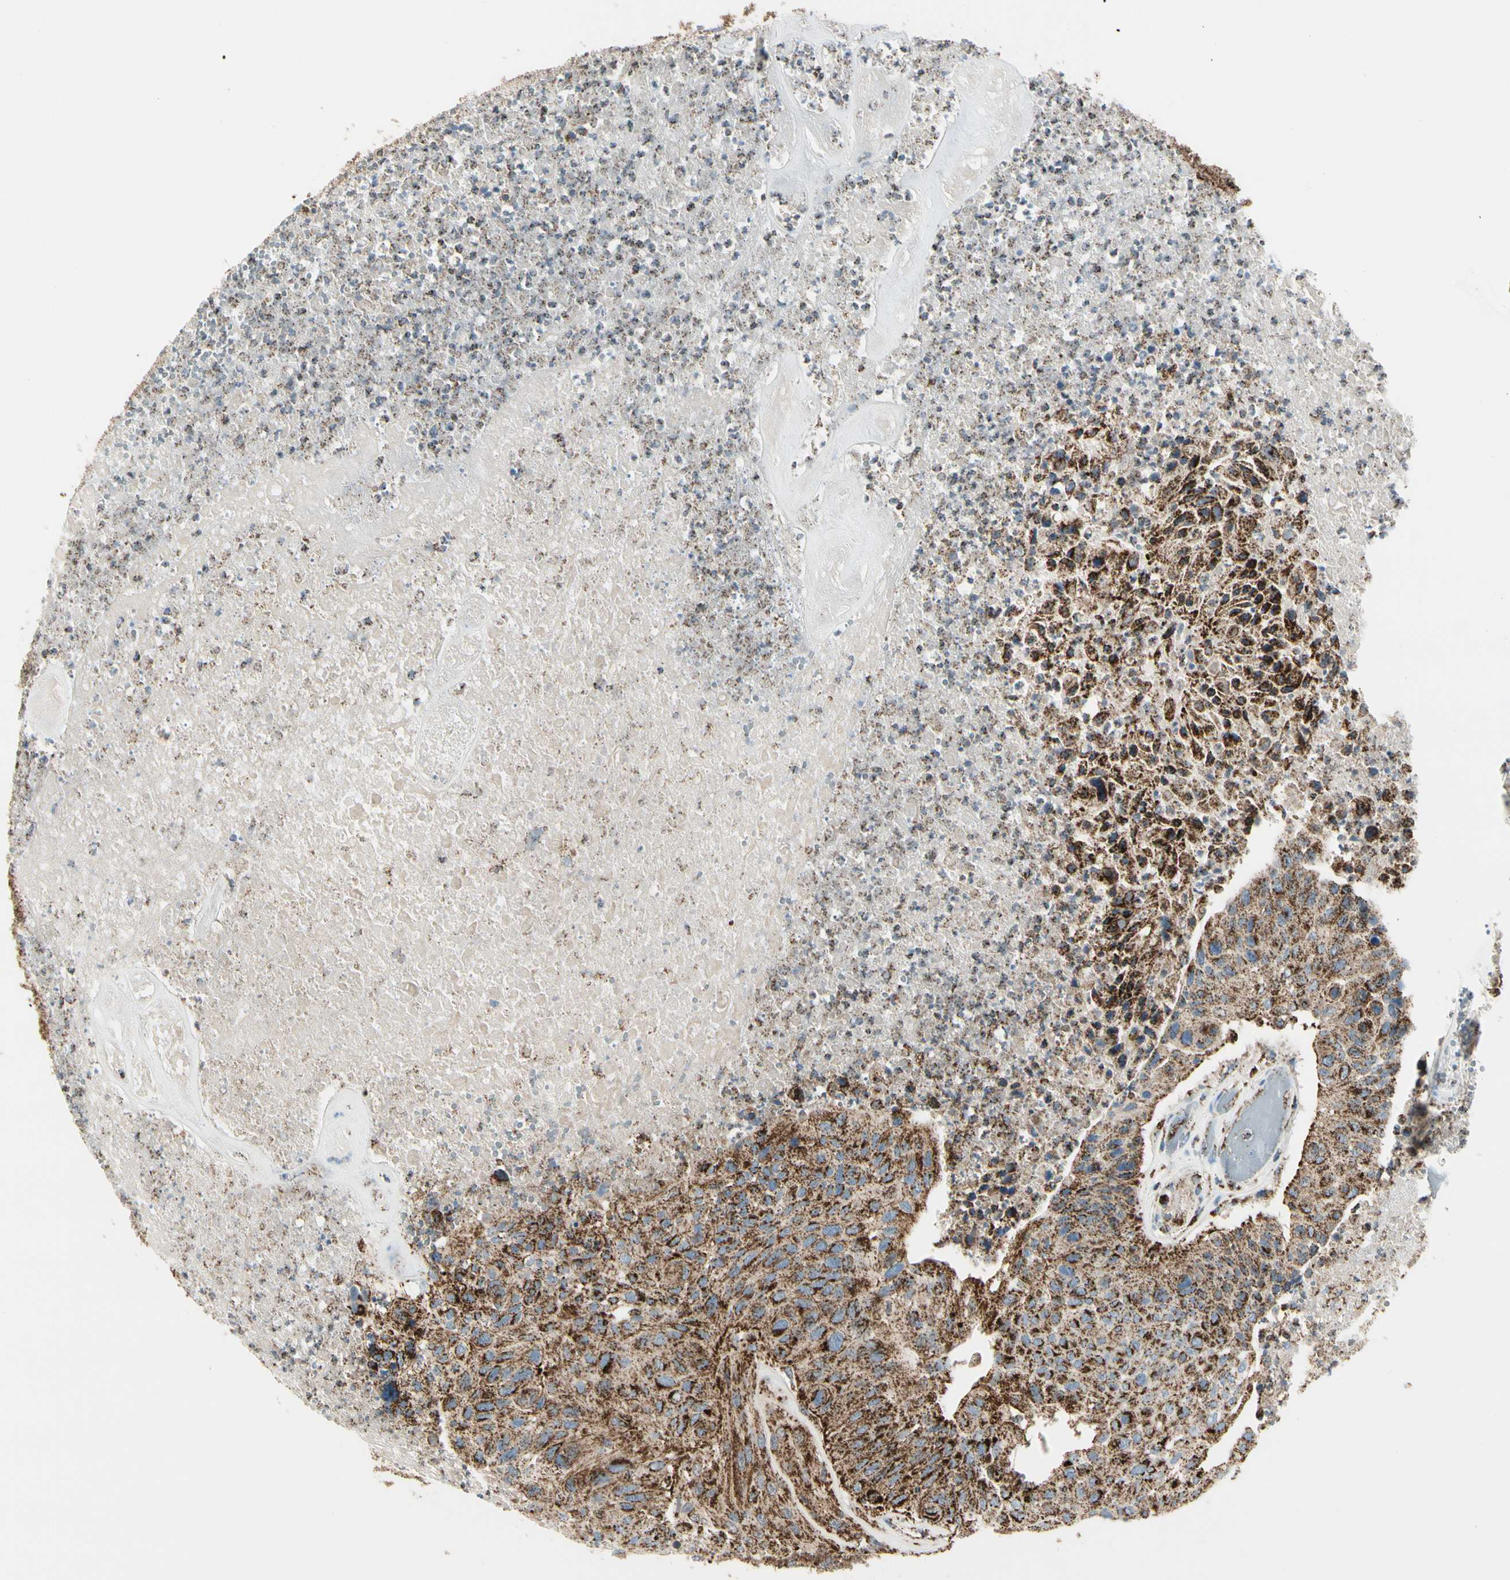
{"staining": {"intensity": "strong", "quantity": ">75%", "location": "cytoplasmic/membranous"}, "tissue": "urothelial cancer", "cell_type": "Tumor cells", "image_type": "cancer", "snomed": [{"axis": "morphology", "description": "Urothelial carcinoma, High grade"}, {"axis": "topography", "description": "Urinary bladder"}], "caption": "A brown stain shows strong cytoplasmic/membranous expression of a protein in human urothelial cancer tumor cells.", "gene": "ME2", "patient": {"sex": "male", "age": 66}}